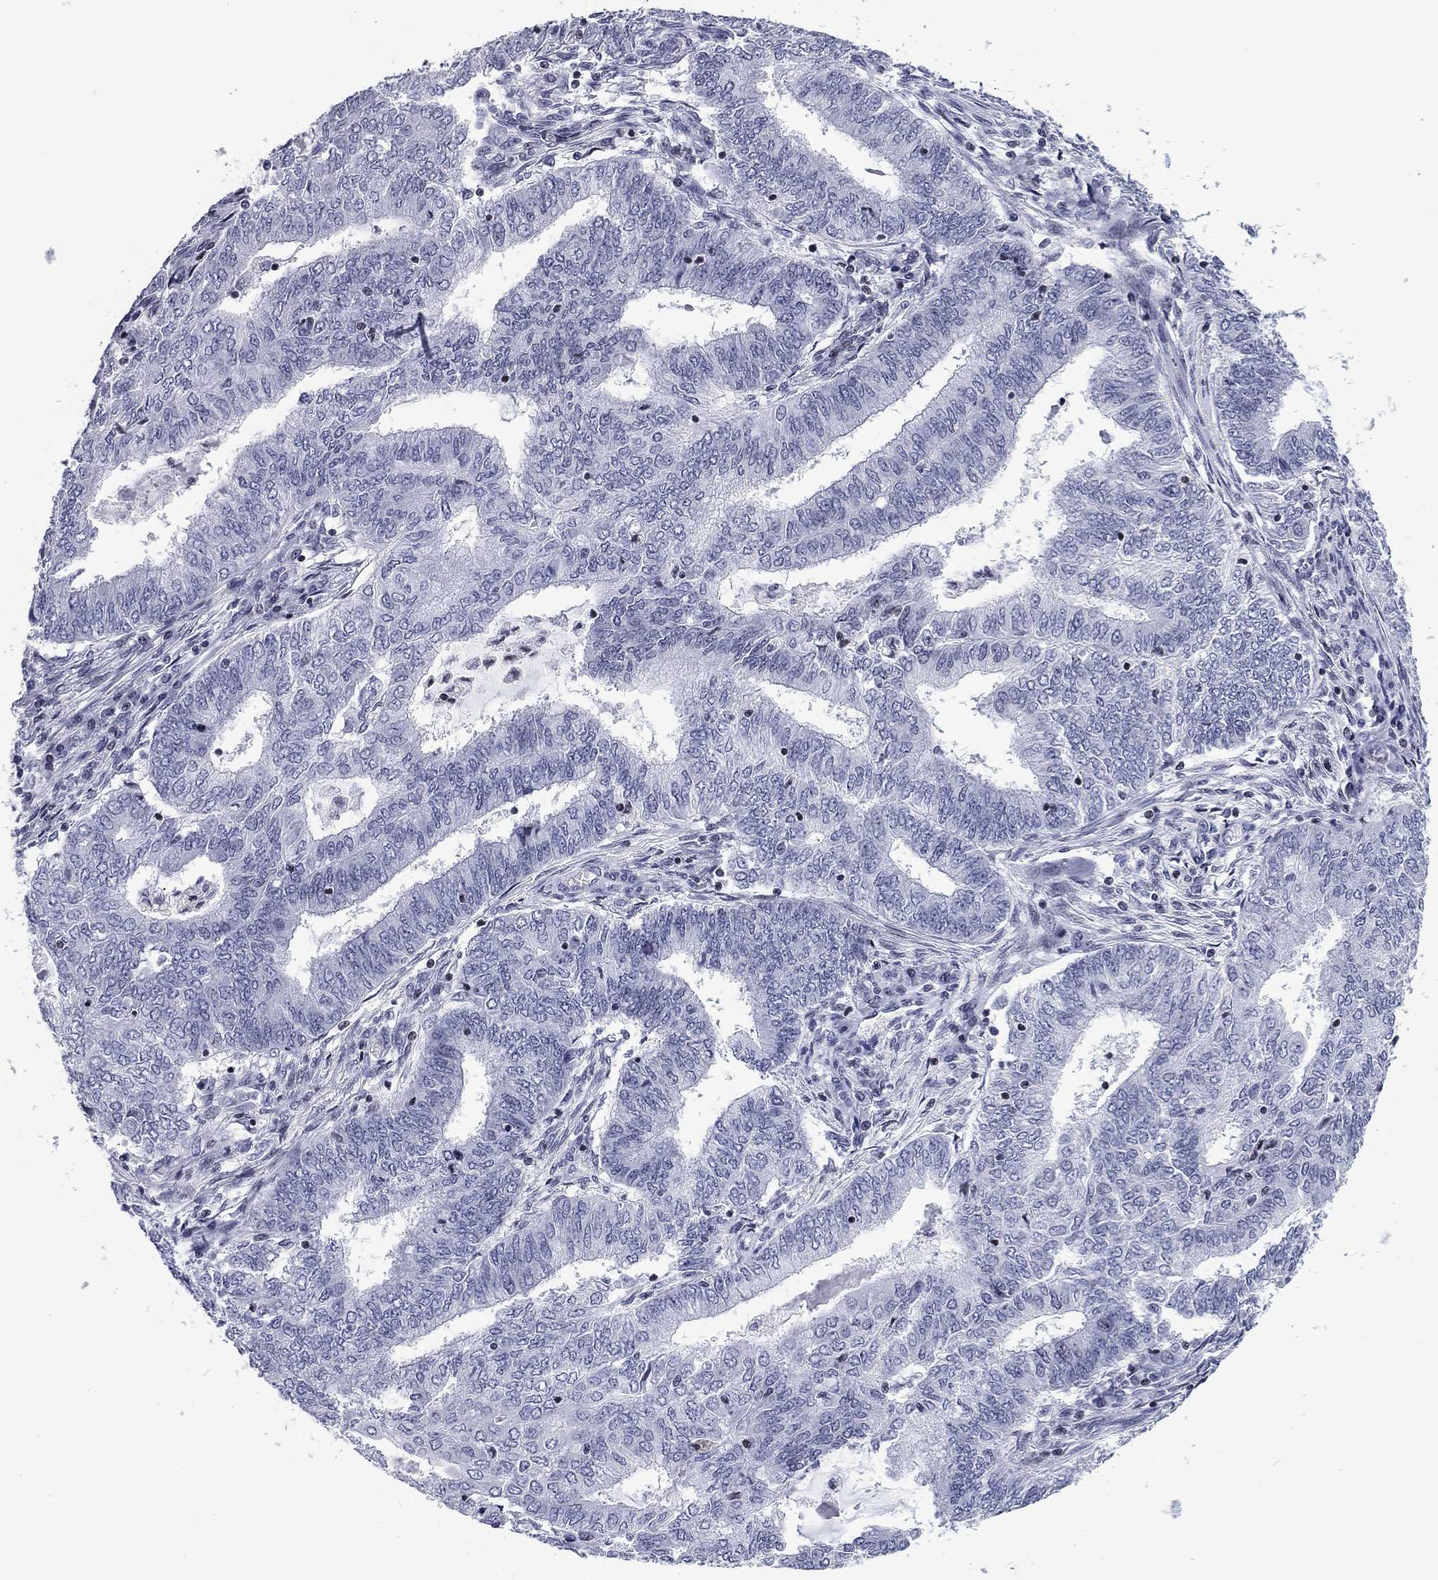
{"staining": {"intensity": "negative", "quantity": "none", "location": "none"}, "tissue": "endometrial cancer", "cell_type": "Tumor cells", "image_type": "cancer", "snomed": [{"axis": "morphology", "description": "Adenocarcinoma, NOS"}, {"axis": "topography", "description": "Endometrium"}], "caption": "Immunohistochemistry micrograph of neoplastic tissue: endometrial cancer stained with DAB reveals no significant protein positivity in tumor cells.", "gene": "CCDC144A", "patient": {"sex": "female", "age": 62}}